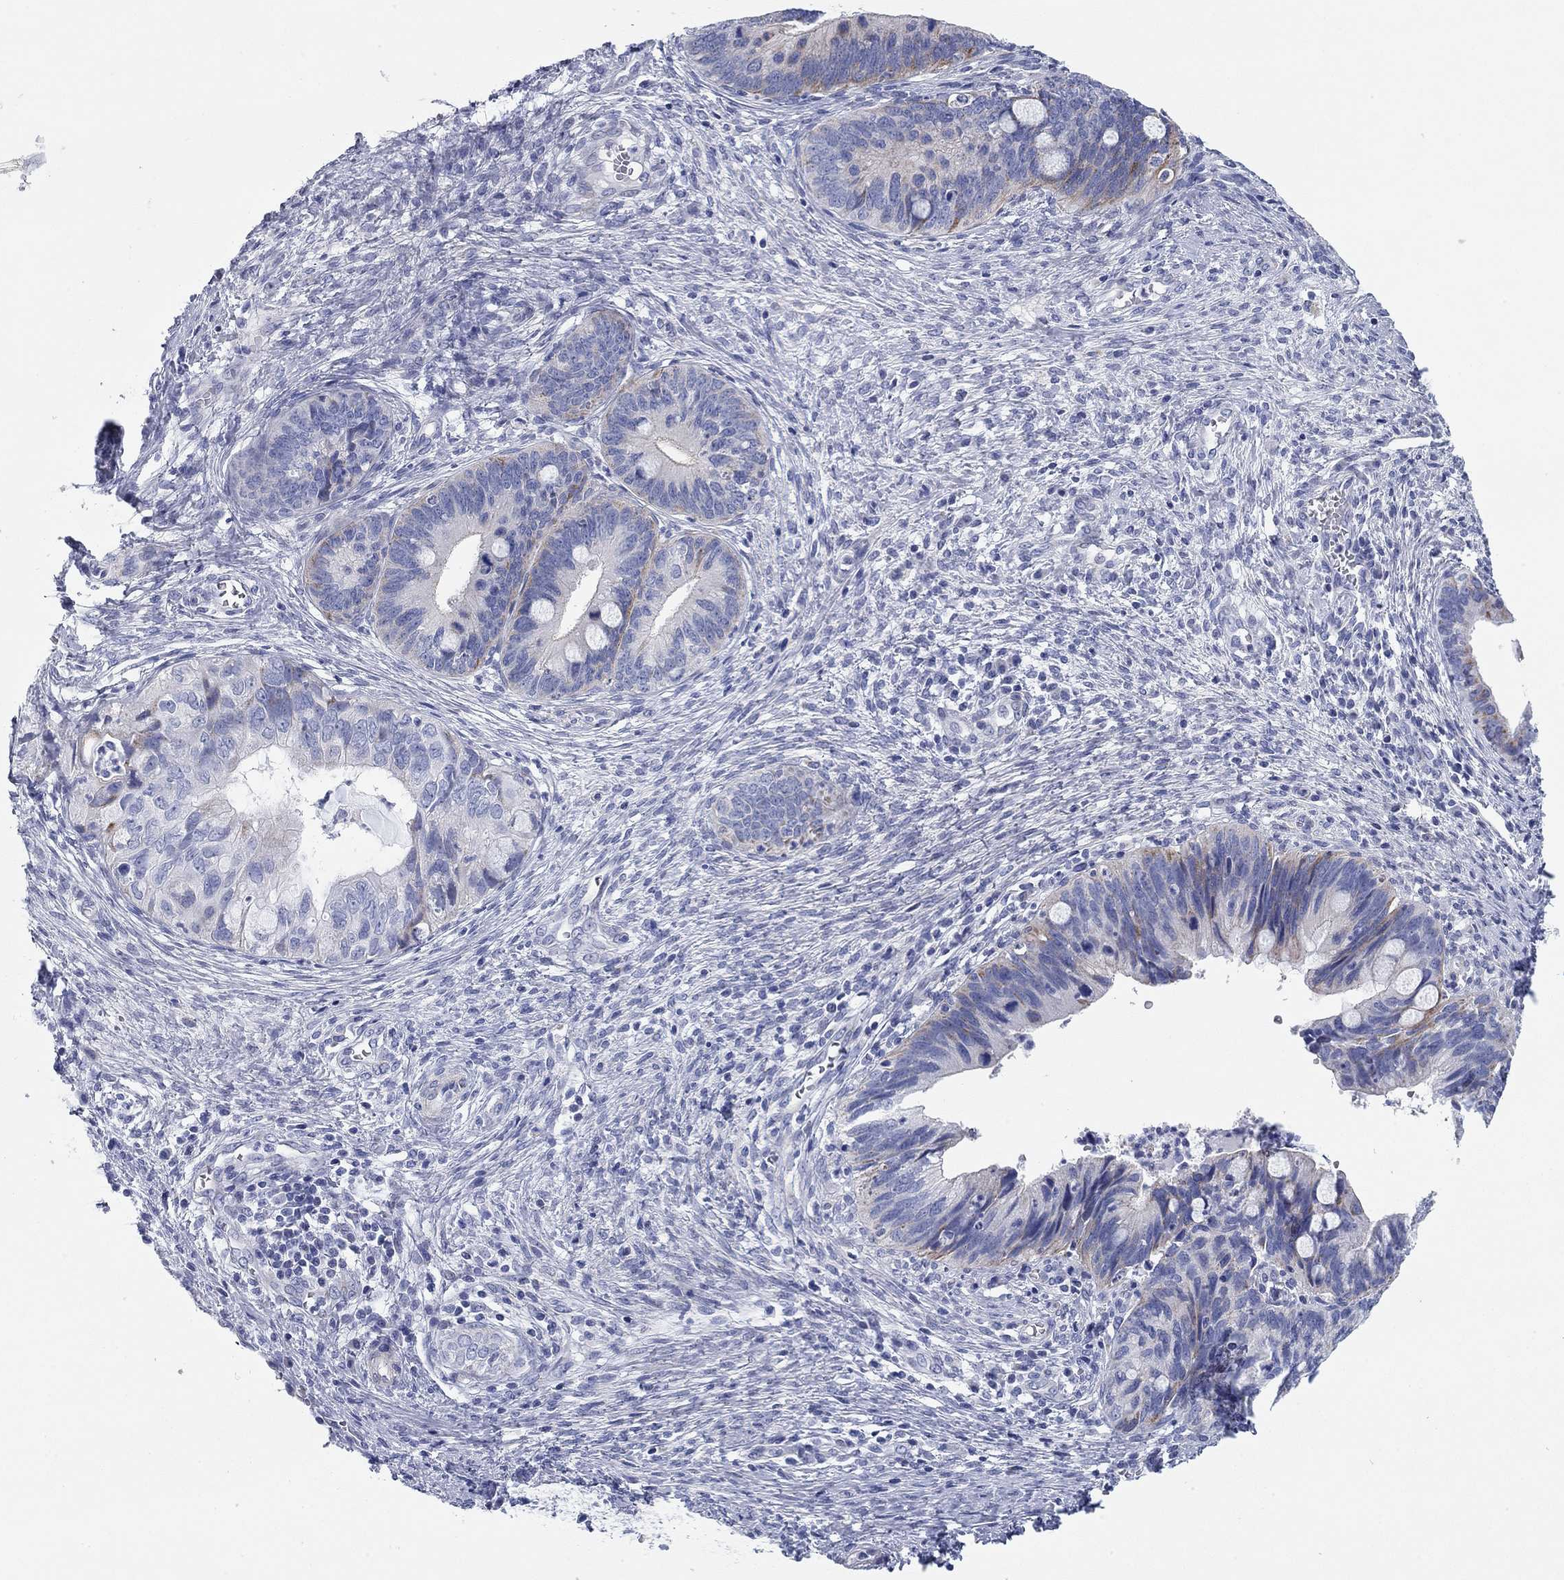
{"staining": {"intensity": "weak", "quantity": "<25%", "location": "cytoplasmic/membranous"}, "tissue": "cervical cancer", "cell_type": "Tumor cells", "image_type": "cancer", "snomed": [{"axis": "morphology", "description": "Adenocarcinoma, NOS"}, {"axis": "topography", "description": "Cervix"}], "caption": "Immunohistochemistry (IHC) image of human cervical cancer stained for a protein (brown), which displays no positivity in tumor cells.", "gene": "CHI3L2", "patient": {"sex": "female", "age": 42}}